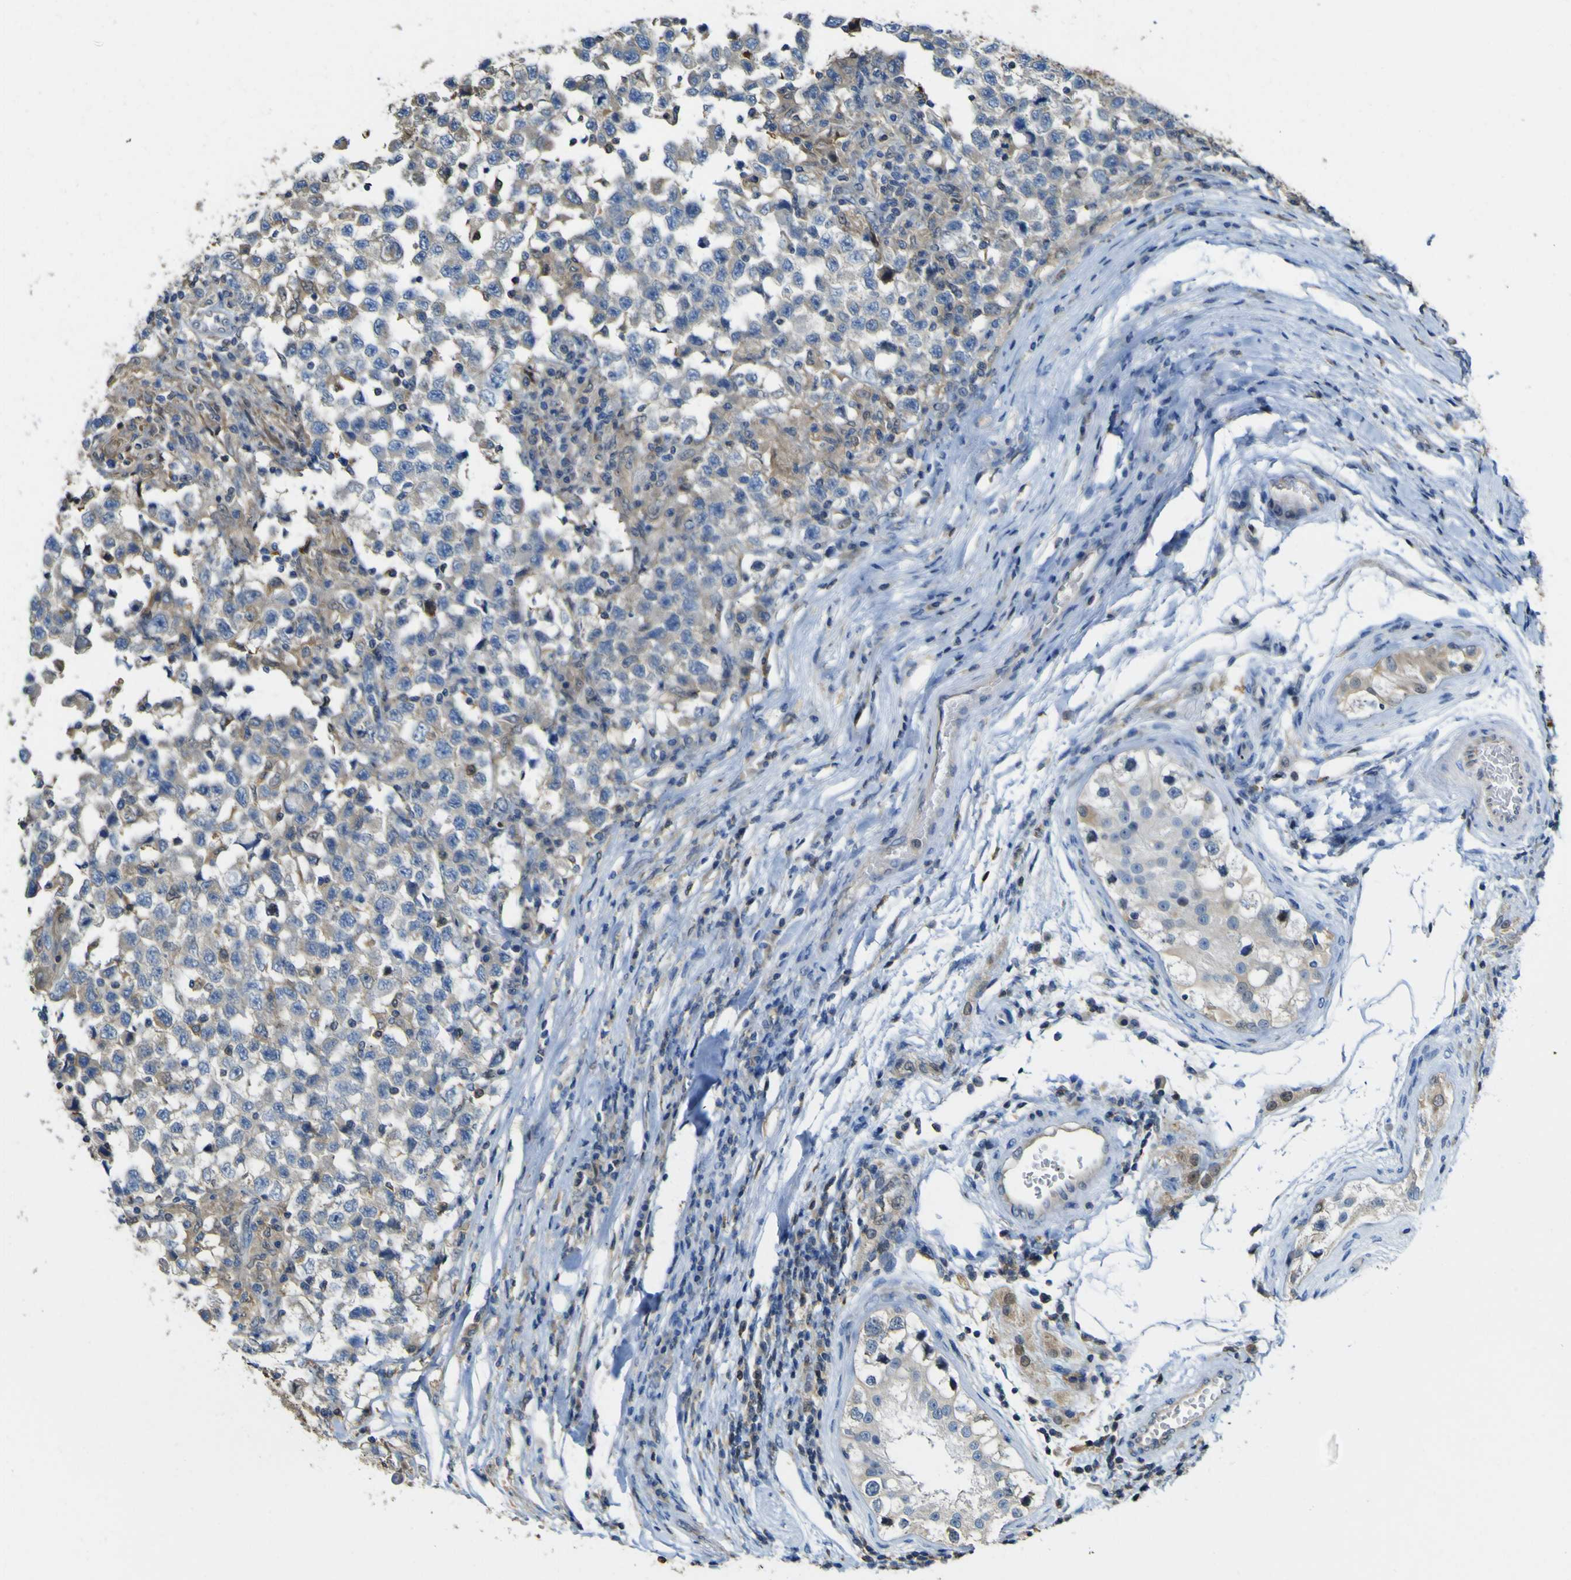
{"staining": {"intensity": "weak", "quantity": "25%-75%", "location": "cytoplasmic/membranous"}, "tissue": "testis cancer", "cell_type": "Tumor cells", "image_type": "cancer", "snomed": [{"axis": "morphology", "description": "Carcinoma, Embryonal, NOS"}, {"axis": "topography", "description": "Testis"}], "caption": "Testis cancer tissue demonstrates weak cytoplasmic/membranous positivity in approximately 25%-75% of tumor cells, visualized by immunohistochemistry.", "gene": "ABHD3", "patient": {"sex": "male", "age": 21}}